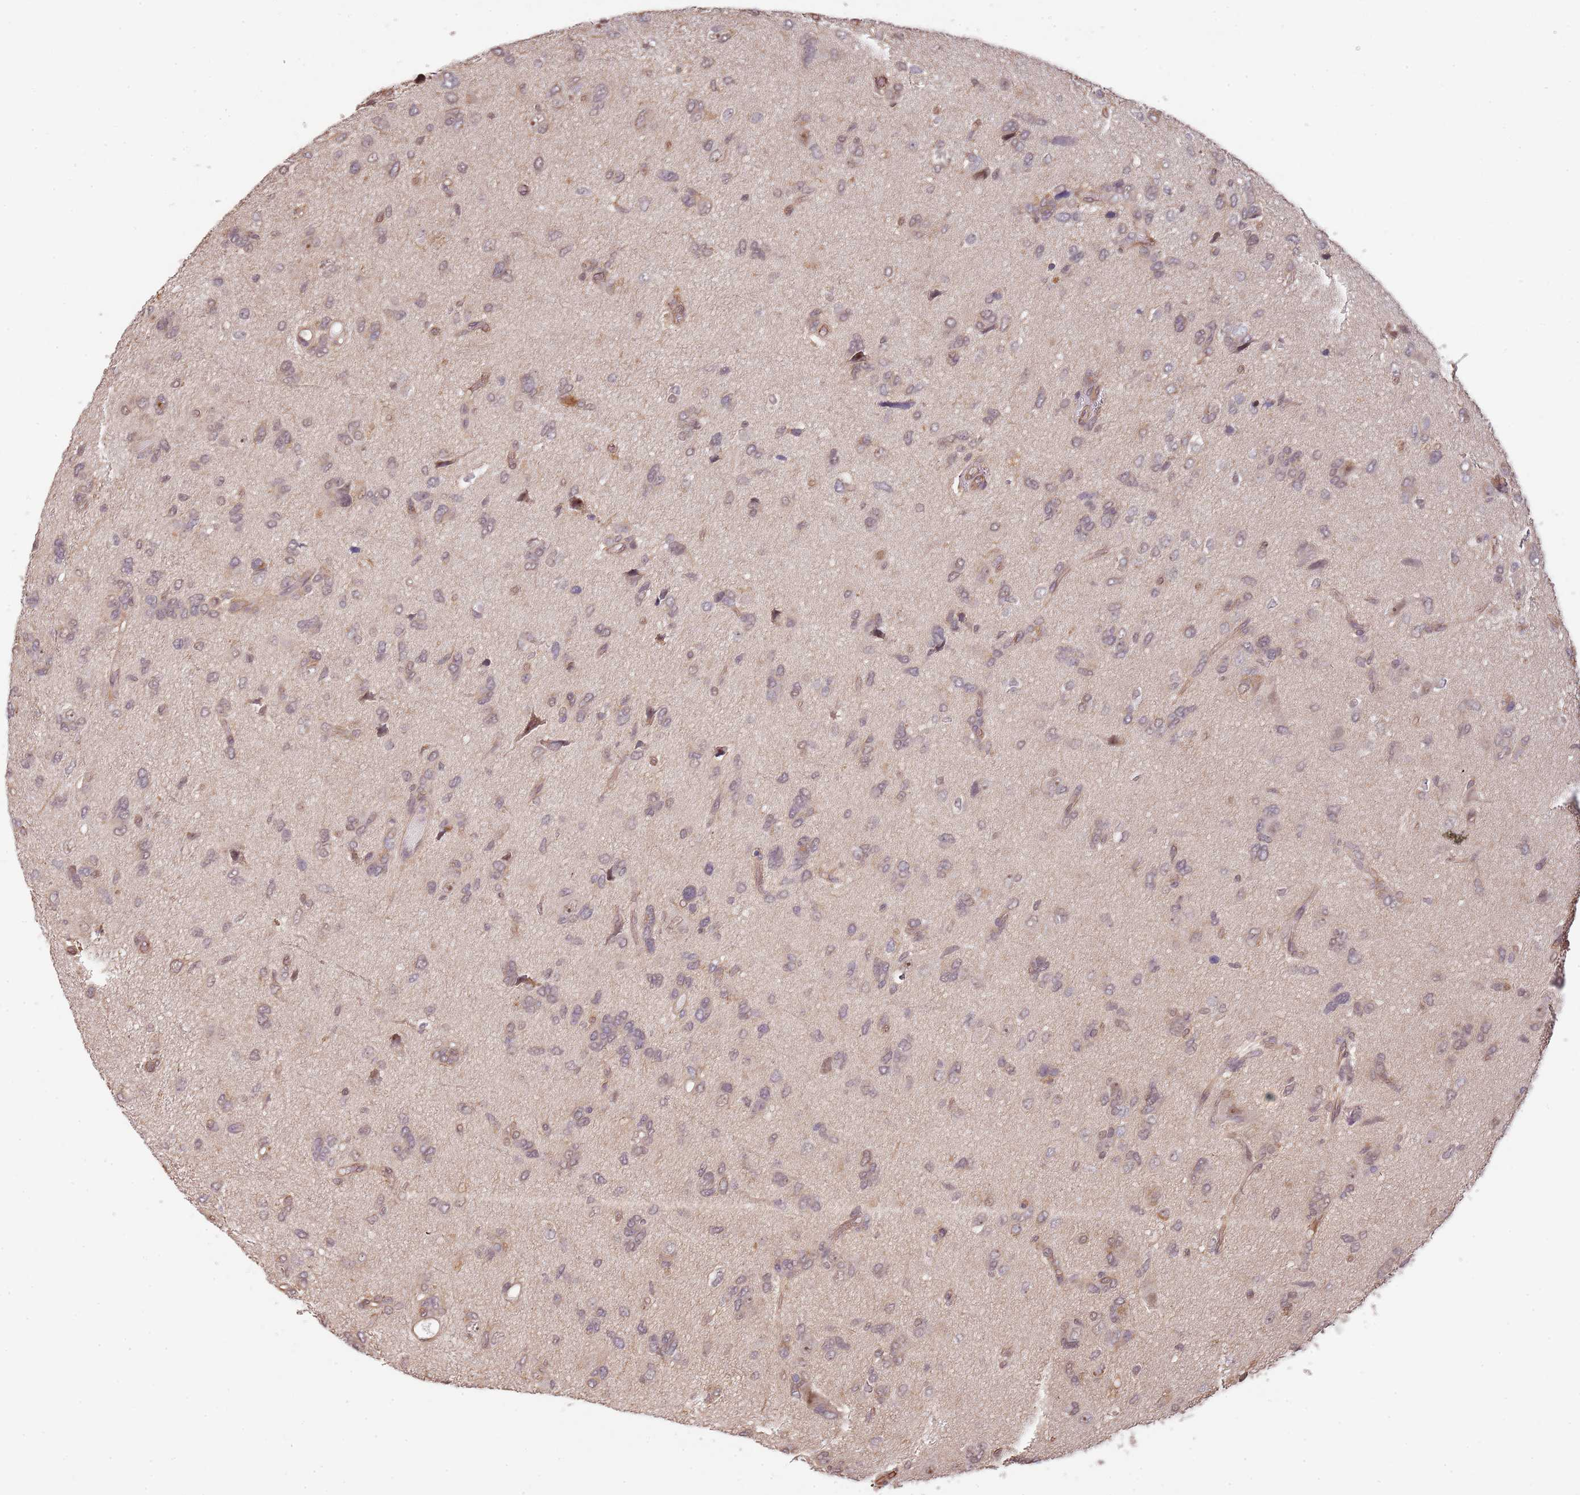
{"staining": {"intensity": "weak", "quantity": "<25%", "location": "nuclear"}, "tissue": "glioma", "cell_type": "Tumor cells", "image_type": "cancer", "snomed": [{"axis": "morphology", "description": "Glioma, malignant, High grade"}, {"axis": "topography", "description": "Brain"}], "caption": "A photomicrograph of glioma stained for a protein shows no brown staining in tumor cells.", "gene": "SURF2", "patient": {"sex": "female", "age": 59}}